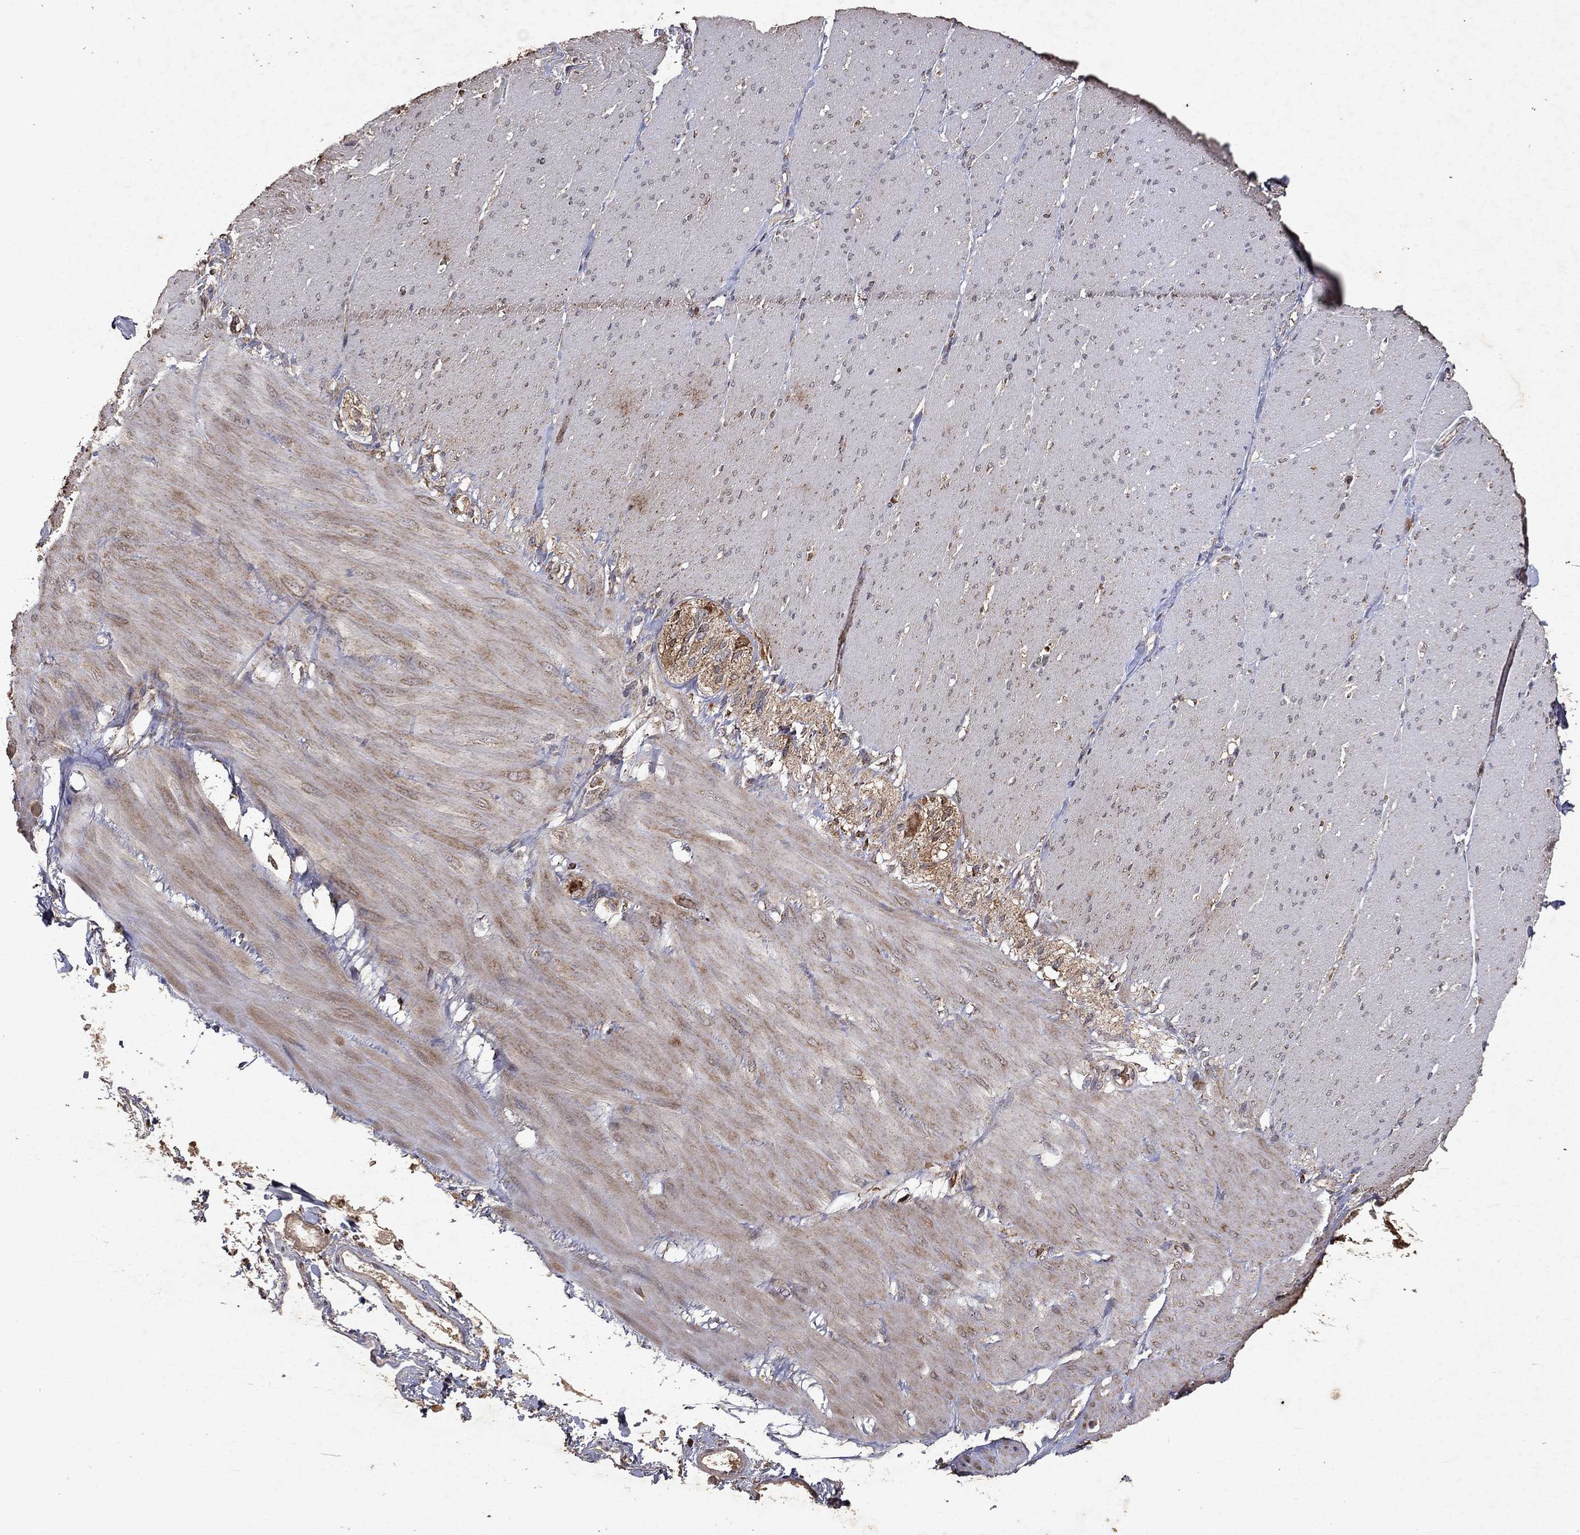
{"staining": {"intensity": "moderate", "quantity": "25%-75%", "location": "cytoplasmic/membranous"}, "tissue": "adipose tissue", "cell_type": "Adipocytes", "image_type": "normal", "snomed": [{"axis": "morphology", "description": "Normal tissue, NOS"}, {"axis": "topography", "description": "Smooth muscle"}, {"axis": "topography", "description": "Duodenum"}, {"axis": "topography", "description": "Peripheral nerve tissue"}], "caption": "IHC photomicrograph of benign adipose tissue stained for a protein (brown), which demonstrates medium levels of moderate cytoplasmic/membranous expression in approximately 25%-75% of adipocytes.", "gene": "PYROXD2", "patient": {"sex": "female", "age": 61}}